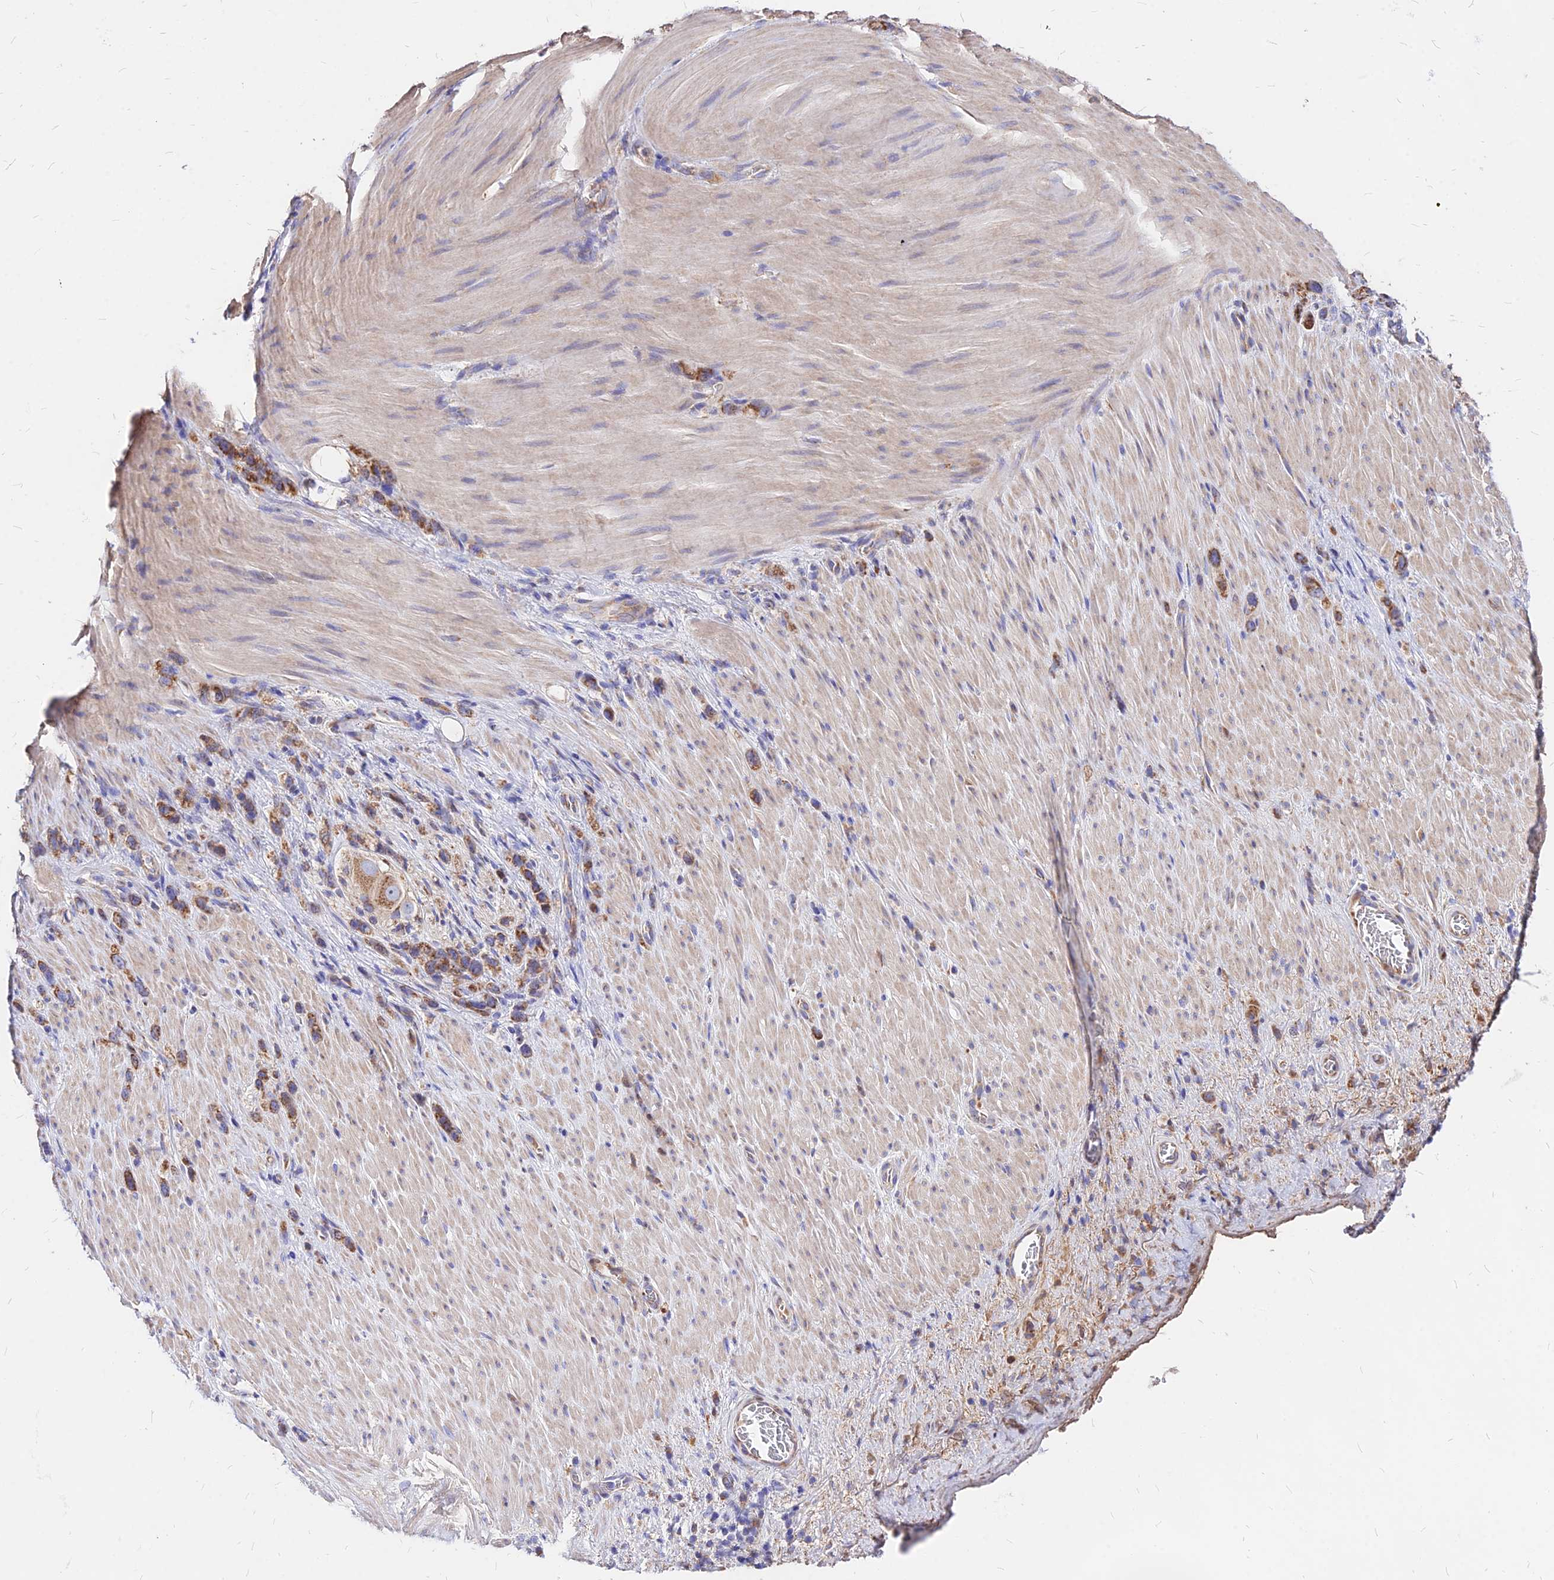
{"staining": {"intensity": "moderate", "quantity": ">75%", "location": "cytoplasmic/membranous"}, "tissue": "stomach cancer", "cell_type": "Tumor cells", "image_type": "cancer", "snomed": [{"axis": "morphology", "description": "Adenocarcinoma, NOS"}, {"axis": "topography", "description": "Stomach"}], "caption": "This photomicrograph demonstrates IHC staining of human stomach cancer (adenocarcinoma), with medium moderate cytoplasmic/membranous expression in approximately >75% of tumor cells.", "gene": "MRPL3", "patient": {"sex": "female", "age": 65}}